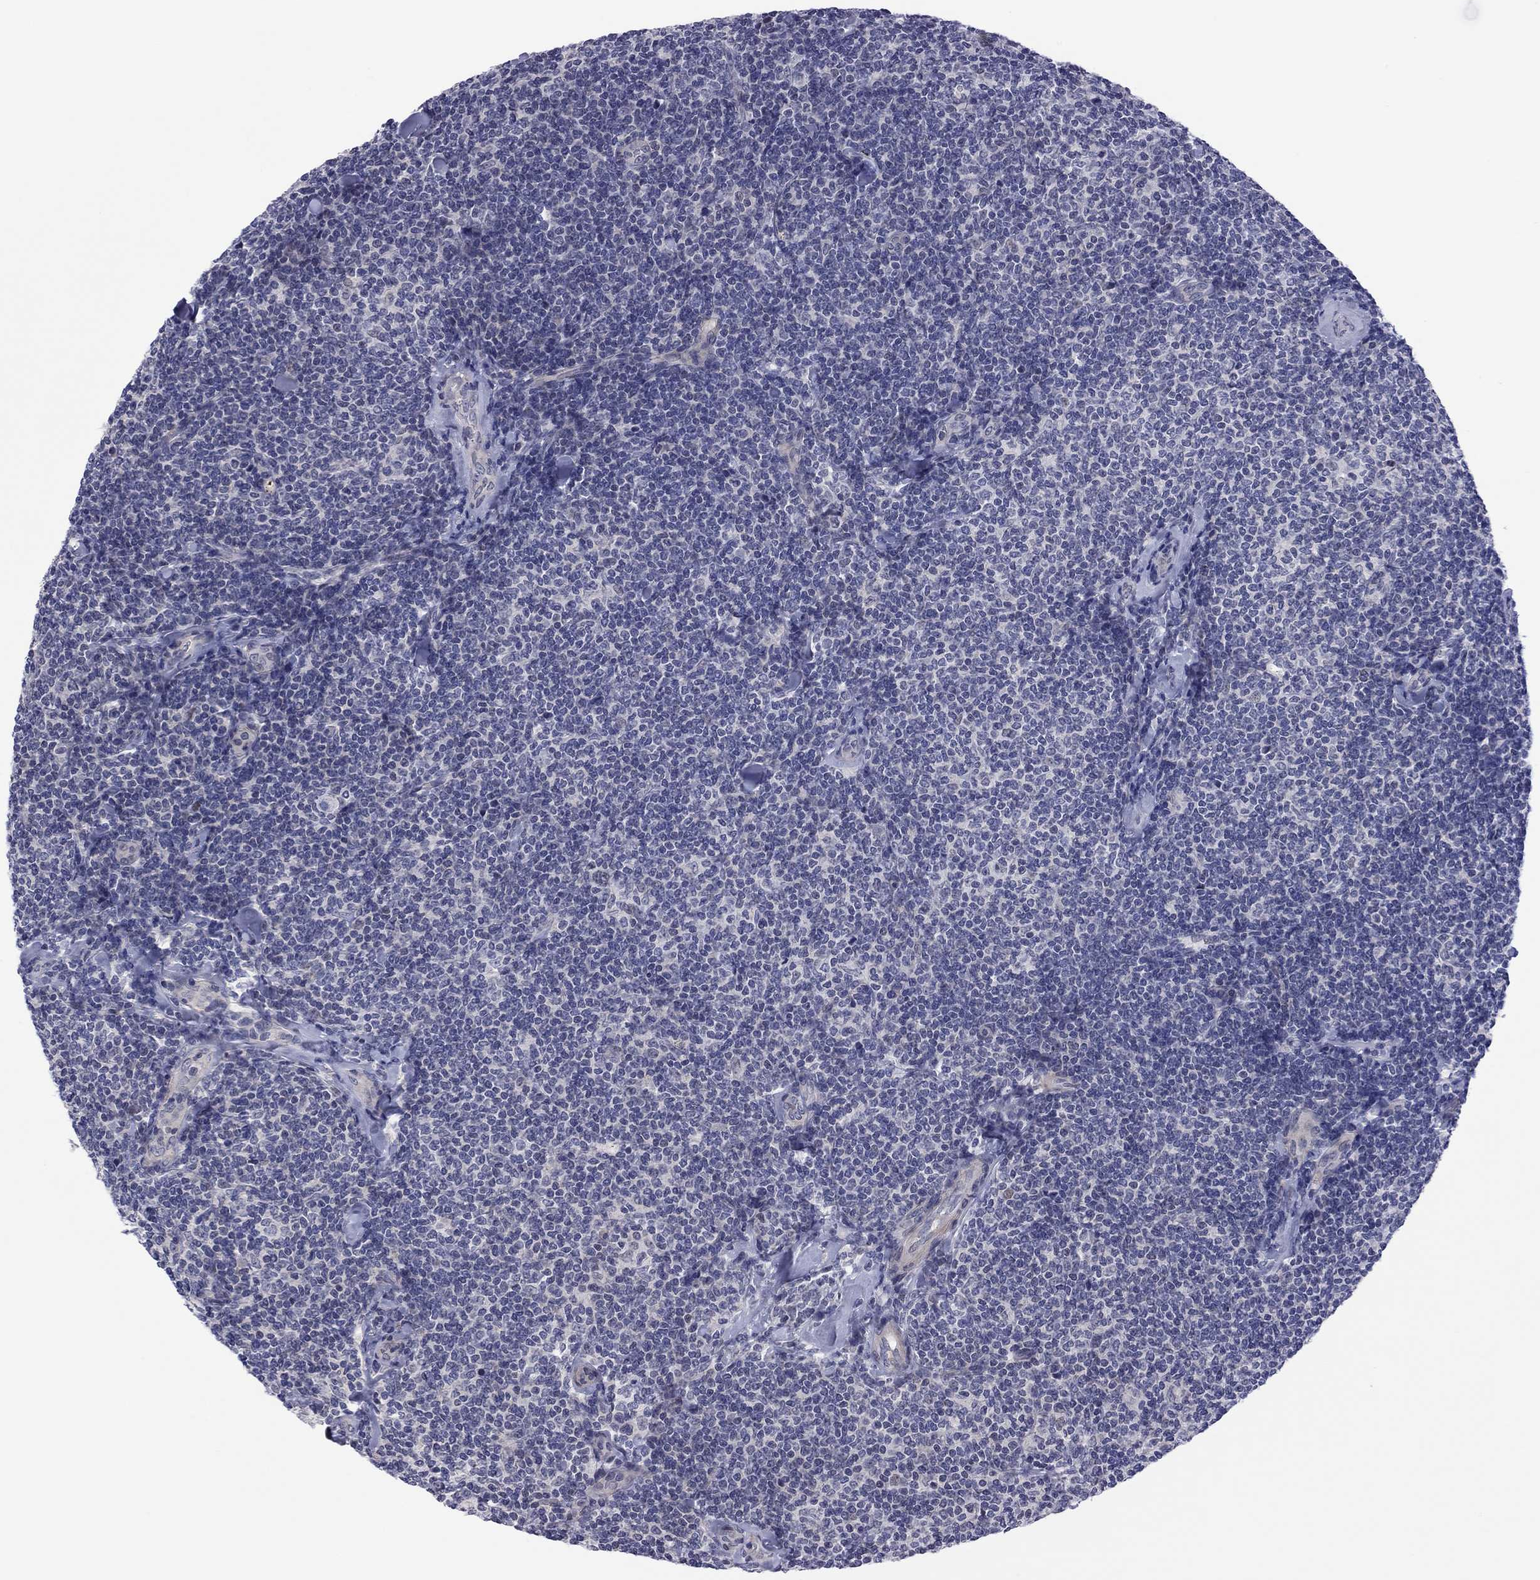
{"staining": {"intensity": "negative", "quantity": "none", "location": "none"}, "tissue": "lymphoma", "cell_type": "Tumor cells", "image_type": "cancer", "snomed": [{"axis": "morphology", "description": "Malignant lymphoma, non-Hodgkin's type, Low grade"}, {"axis": "topography", "description": "Lymph node"}], "caption": "Tumor cells show no significant protein staining in lymphoma. (Stains: DAB (3,3'-diaminobenzidine) immunohistochemistry with hematoxylin counter stain, Microscopy: brightfield microscopy at high magnification).", "gene": "POU5F2", "patient": {"sex": "female", "age": 56}}